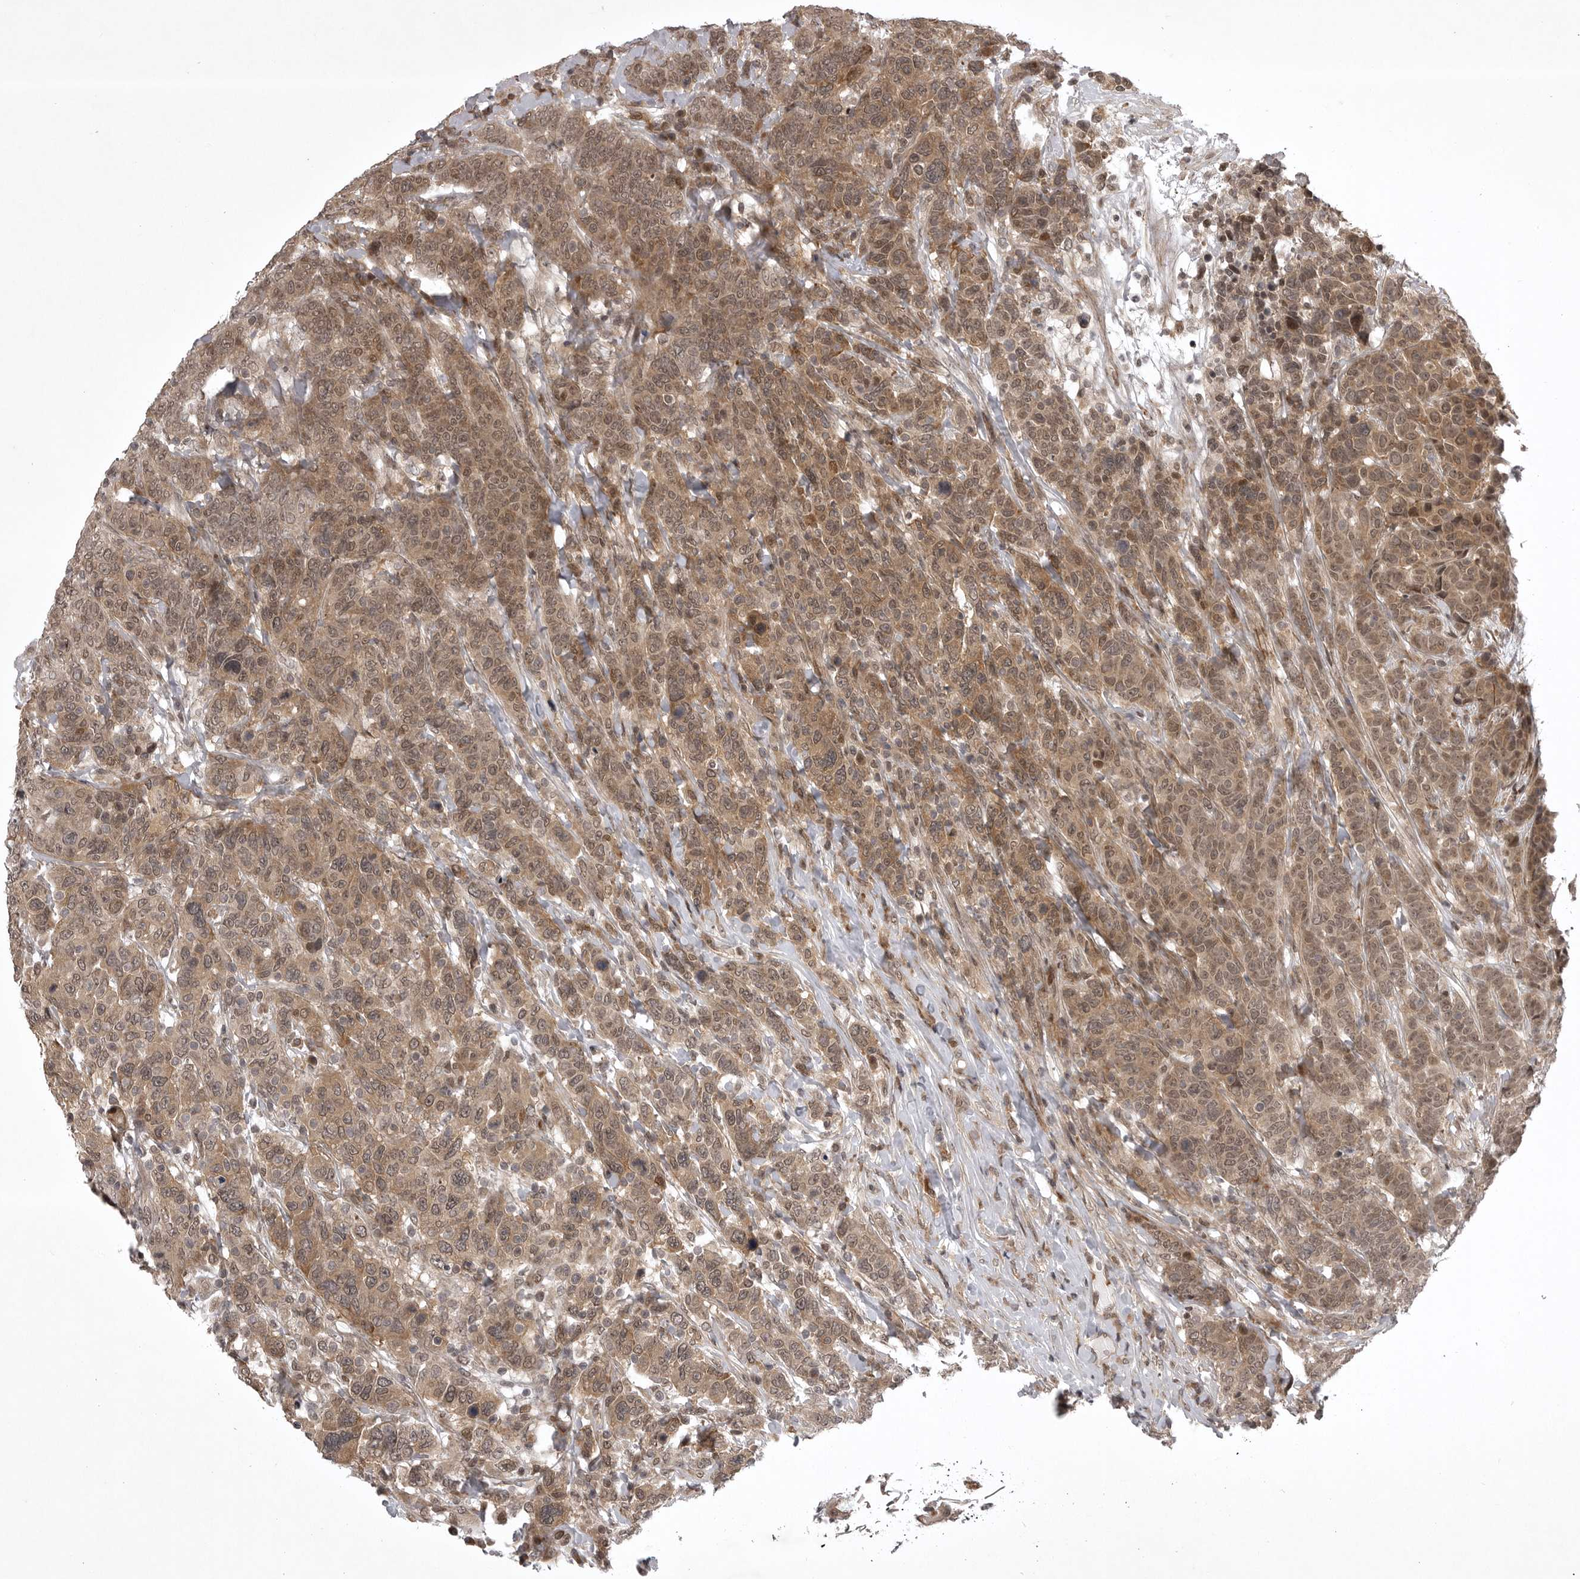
{"staining": {"intensity": "moderate", "quantity": ">75%", "location": "cytoplasmic/membranous,nuclear"}, "tissue": "breast cancer", "cell_type": "Tumor cells", "image_type": "cancer", "snomed": [{"axis": "morphology", "description": "Duct carcinoma"}, {"axis": "topography", "description": "Breast"}], "caption": "An image of human breast infiltrating ductal carcinoma stained for a protein reveals moderate cytoplasmic/membranous and nuclear brown staining in tumor cells.", "gene": "SNX16", "patient": {"sex": "female", "age": 37}}